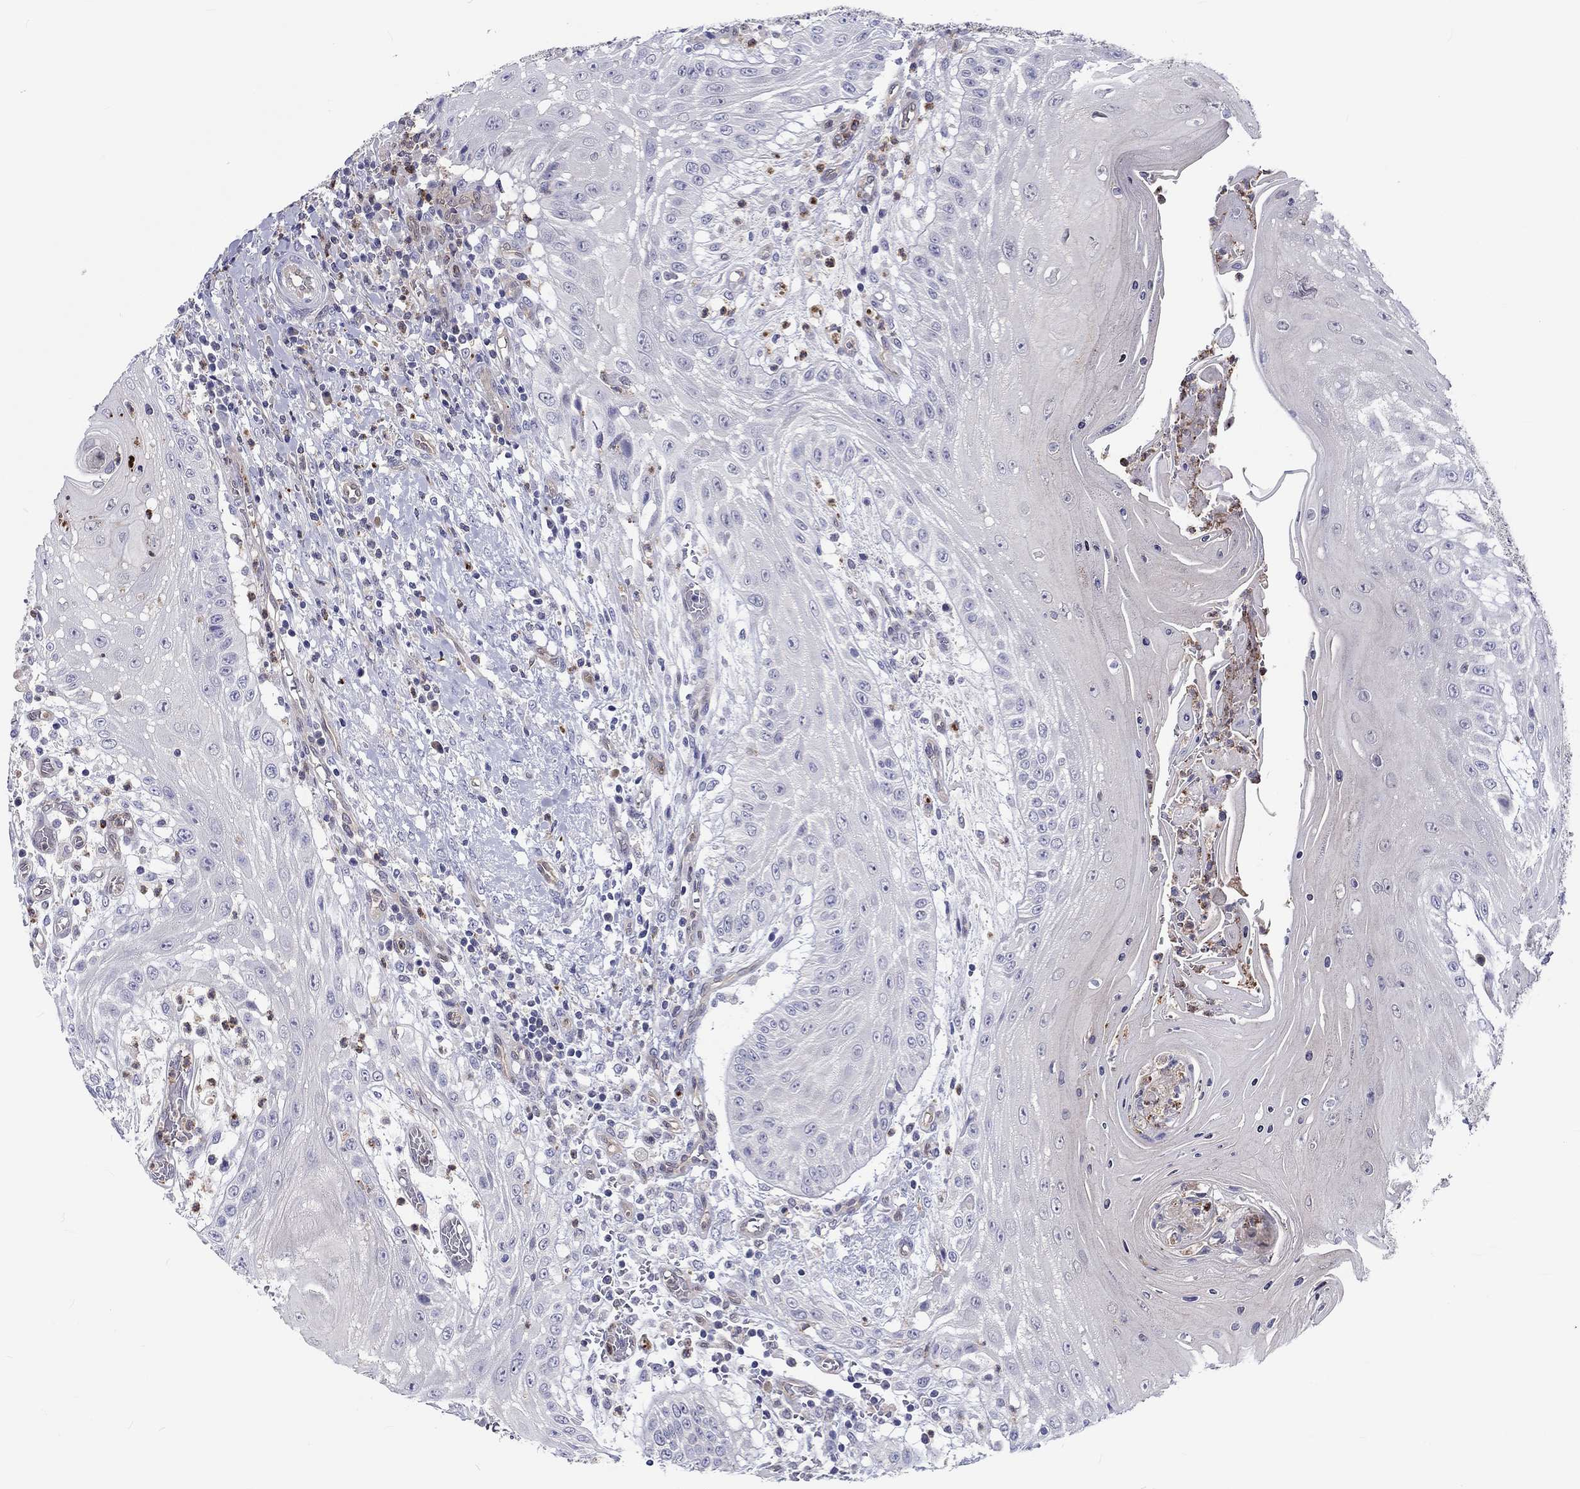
{"staining": {"intensity": "negative", "quantity": "none", "location": "none"}, "tissue": "head and neck cancer", "cell_type": "Tumor cells", "image_type": "cancer", "snomed": [{"axis": "morphology", "description": "Squamous cell carcinoma, NOS"}, {"axis": "topography", "description": "Oral tissue"}, {"axis": "topography", "description": "Head-Neck"}], "caption": "A micrograph of human squamous cell carcinoma (head and neck) is negative for staining in tumor cells. (Stains: DAB immunohistochemistry (IHC) with hematoxylin counter stain, Microscopy: brightfield microscopy at high magnification).", "gene": "ABCG4", "patient": {"sex": "male", "age": 58}}